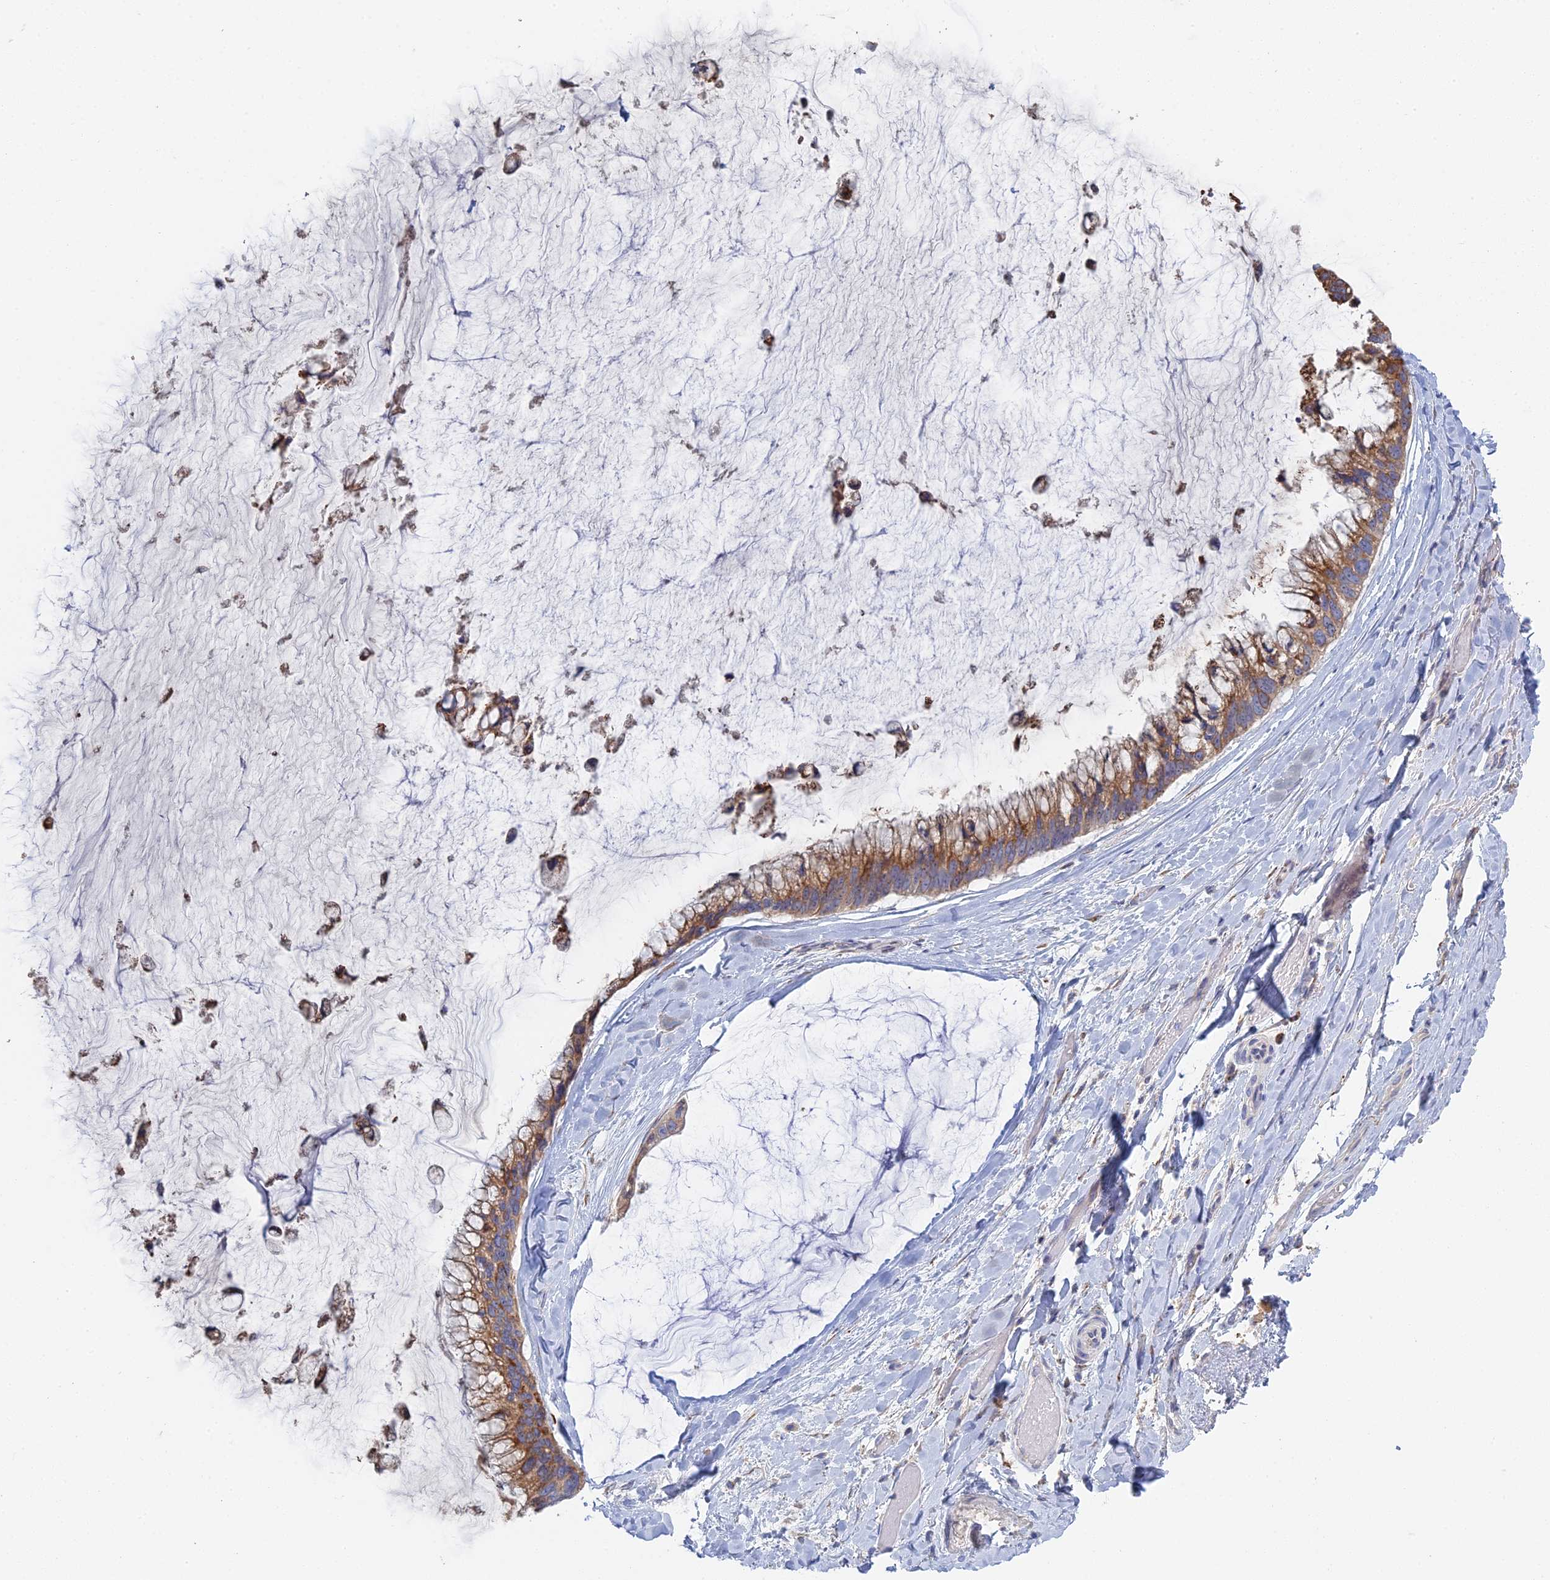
{"staining": {"intensity": "moderate", "quantity": ">75%", "location": "cytoplasmic/membranous"}, "tissue": "ovarian cancer", "cell_type": "Tumor cells", "image_type": "cancer", "snomed": [{"axis": "morphology", "description": "Cystadenocarcinoma, mucinous, NOS"}, {"axis": "topography", "description": "Ovary"}], "caption": "Protein analysis of ovarian cancer (mucinous cystadenocarcinoma) tissue demonstrates moderate cytoplasmic/membranous expression in approximately >75% of tumor cells.", "gene": "TRAPPC6A", "patient": {"sex": "female", "age": 39}}